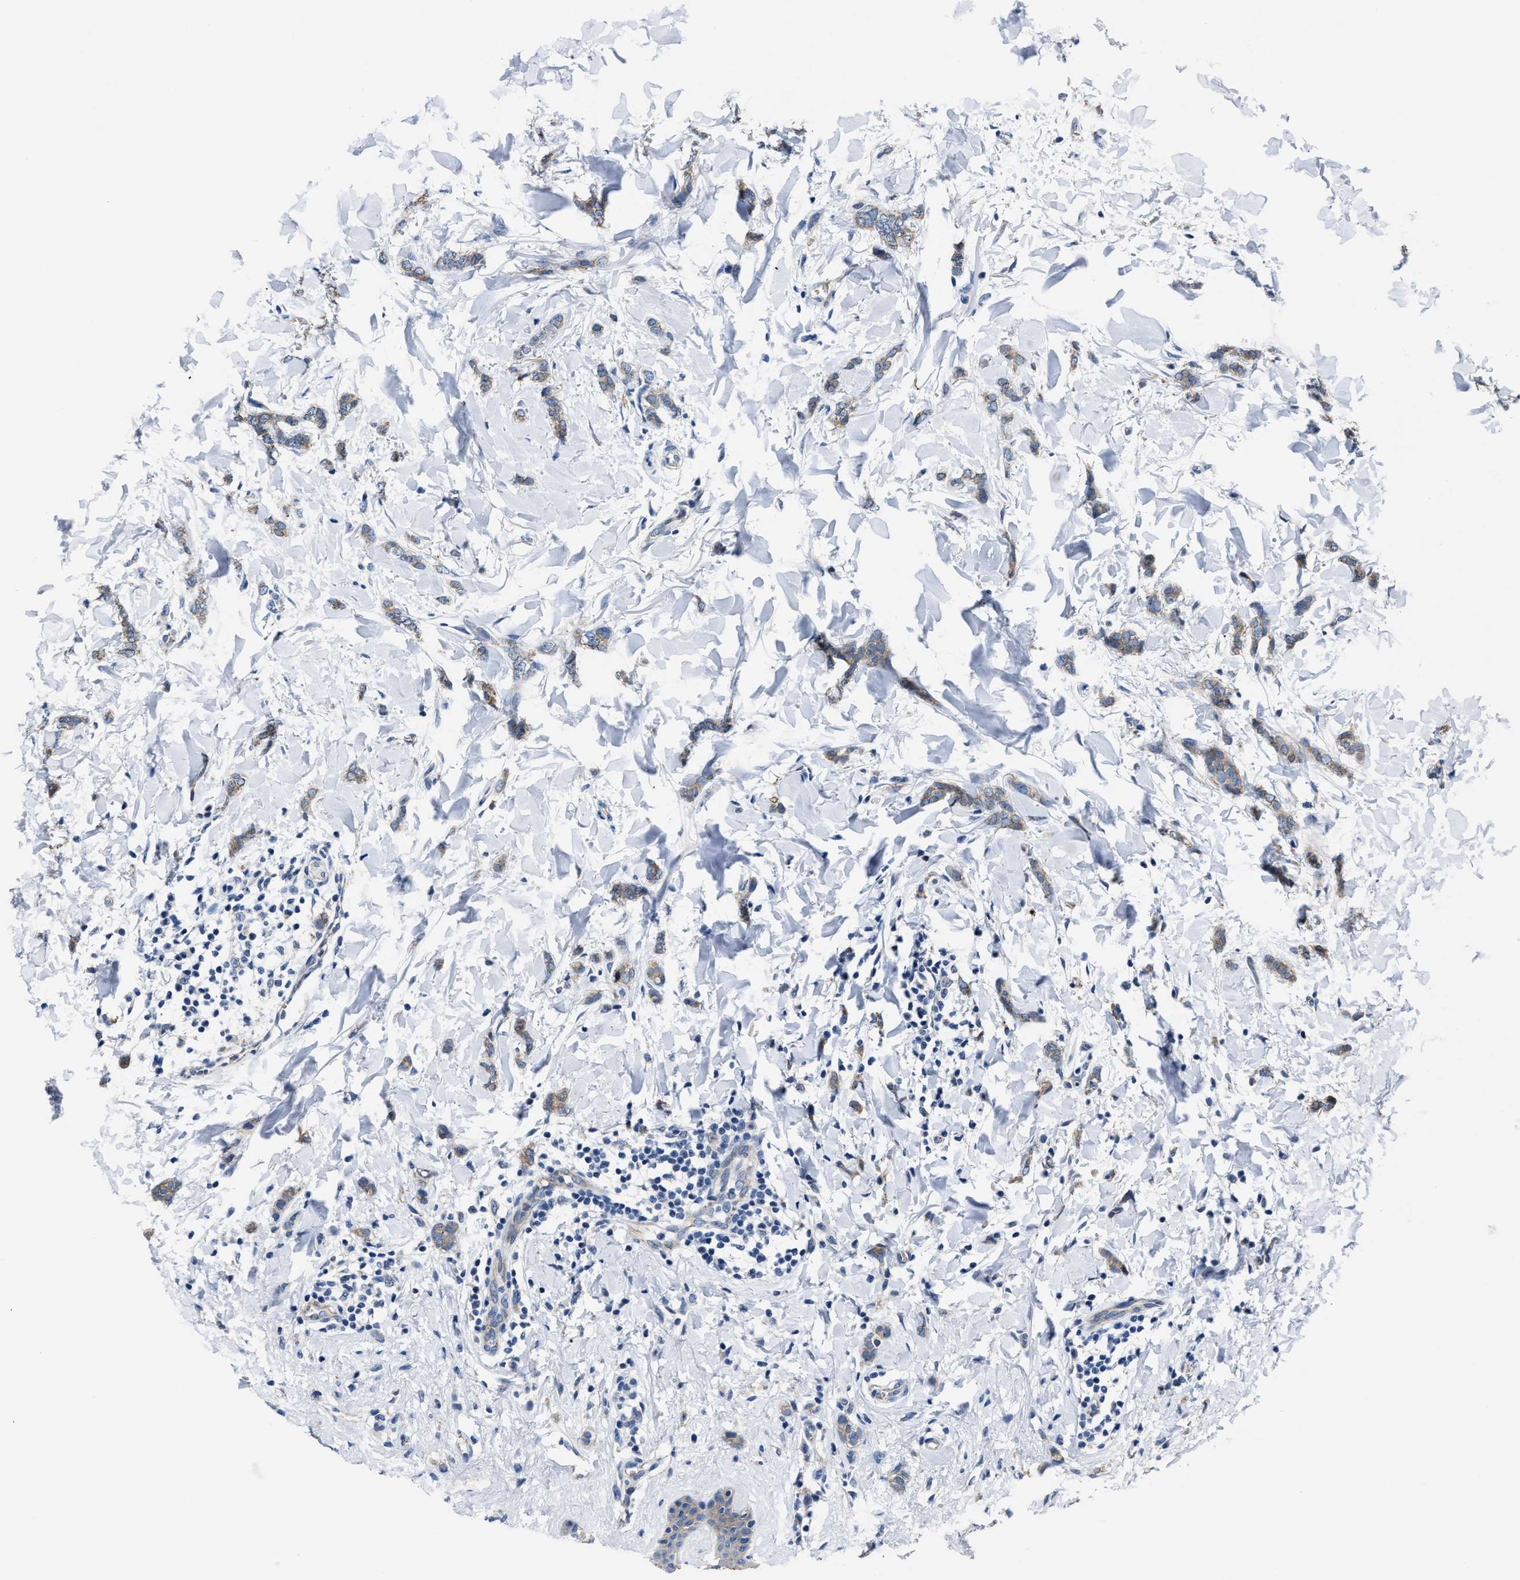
{"staining": {"intensity": "weak", "quantity": ">75%", "location": "cytoplasmic/membranous"}, "tissue": "breast cancer", "cell_type": "Tumor cells", "image_type": "cancer", "snomed": [{"axis": "morphology", "description": "Lobular carcinoma"}, {"axis": "topography", "description": "Skin"}, {"axis": "topography", "description": "Breast"}], "caption": "A high-resolution histopathology image shows IHC staining of breast cancer (lobular carcinoma), which demonstrates weak cytoplasmic/membranous positivity in about >75% of tumor cells.", "gene": "GHITM", "patient": {"sex": "female", "age": 46}}